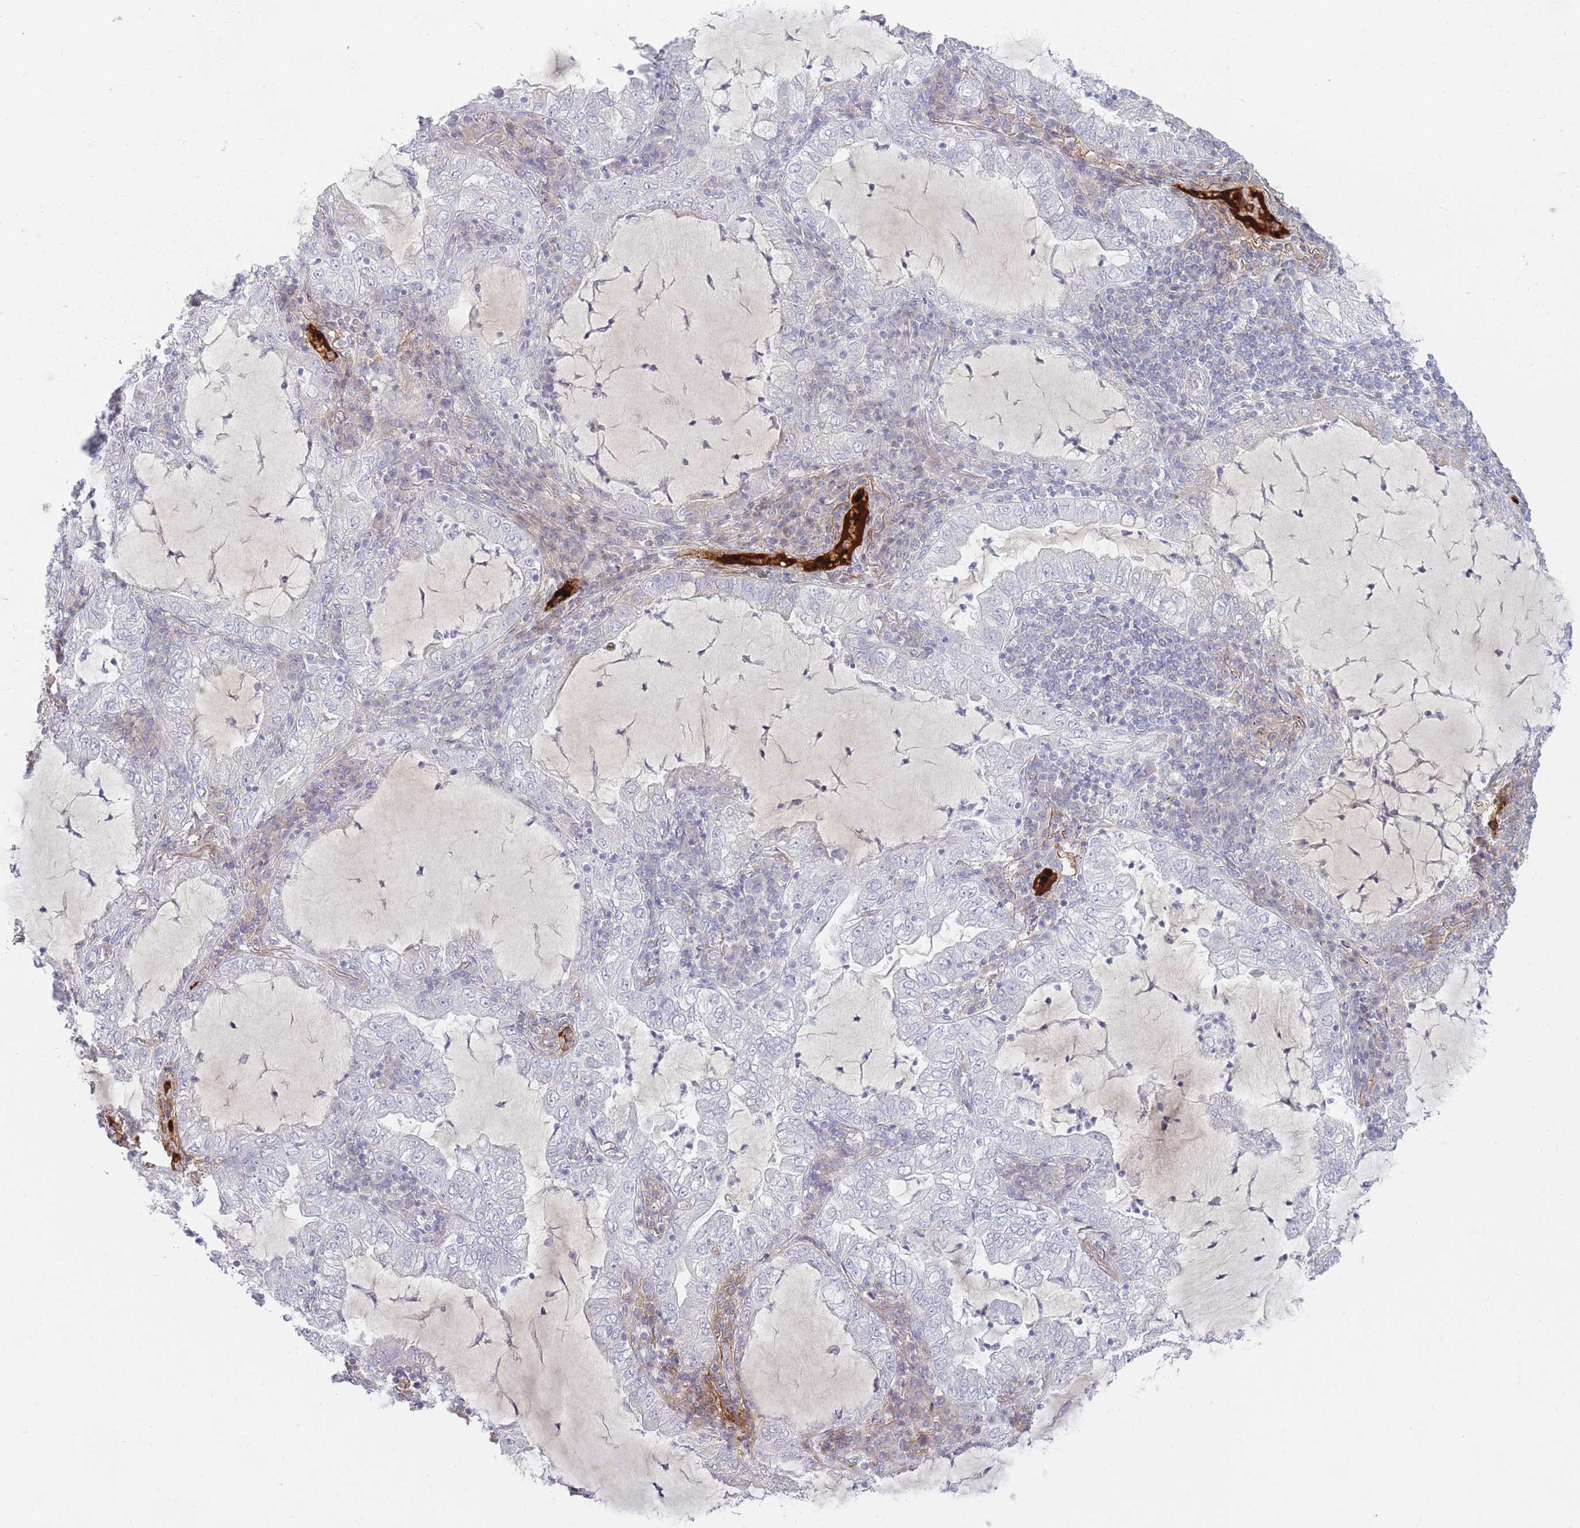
{"staining": {"intensity": "negative", "quantity": "none", "location": "none"}, "tissue": "lung cancer", "cell_type": "Tumor cells", "image_type": "cancer", "snomed": [{"axis": "morphology", "description": "Adenocarcinoma, NOS"}, {"axis": "topography", "description": "Lung"}], "caption": "Photomicrograph shows no significant protein expression in tumor cells of lung adenocarcinoma.", "gene": "PRG4", "patient": {"sex": "female", "age": 73}}